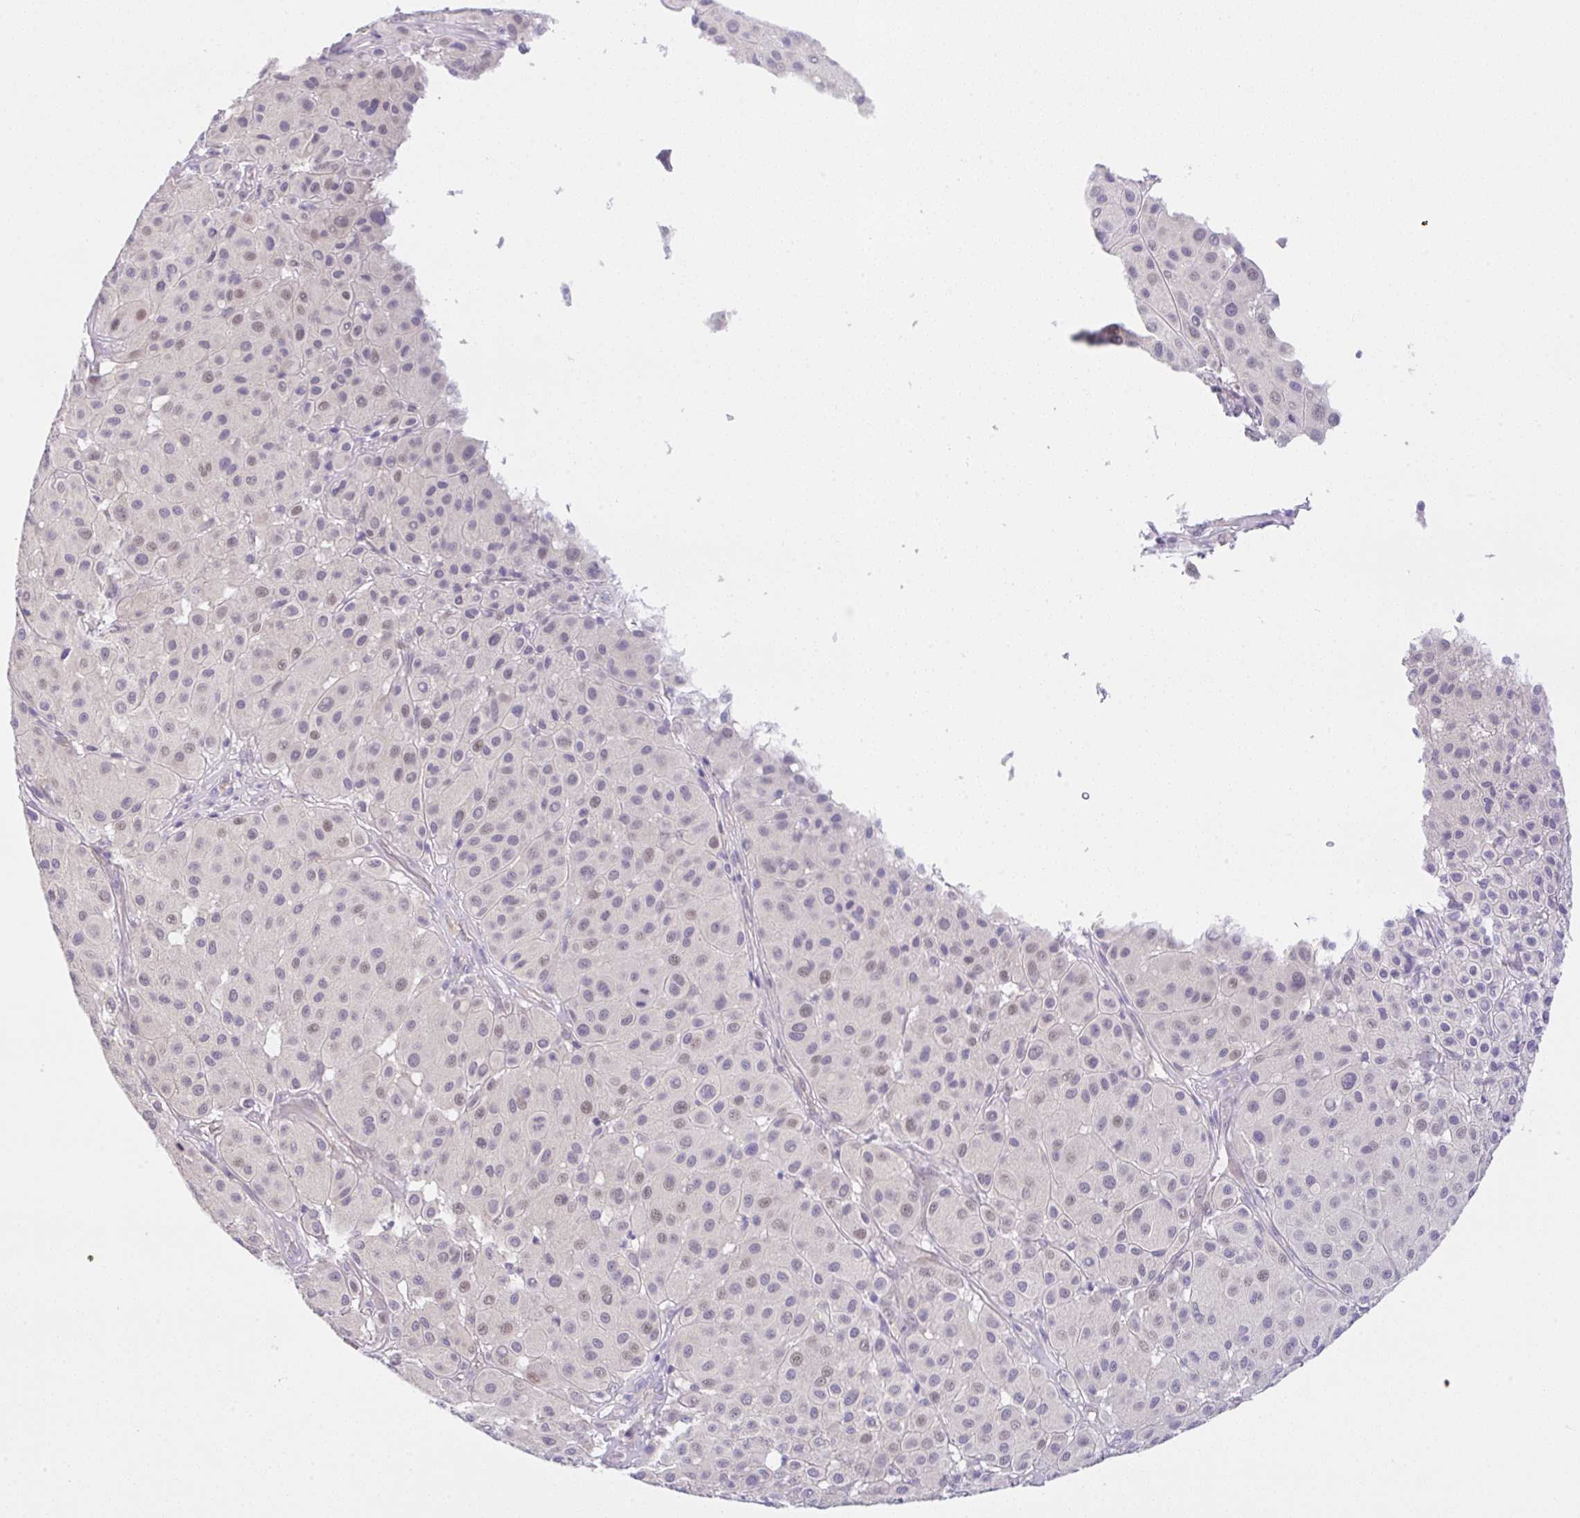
{"staining": {"intensity": "negative", "quantity": "none", "location": "none"}, "tissue": "melanoma", "cell_type": "Tumor cells", "image_type": "cancer", "snomed": [{"axis": "morphology", "description": "Malignant melanoma, Metastatic site"}, {"axis": "topography", "description": "Smooth muscle"}], "caption": "DAB (3,3'-diaminobenzidine) immunohistochemical staining of human malignant melanoma (metastatic site) displays no significant positivity in tumor cells.", "gene": "CGNL1", "patient": {"sex": "male", "age": 41}}